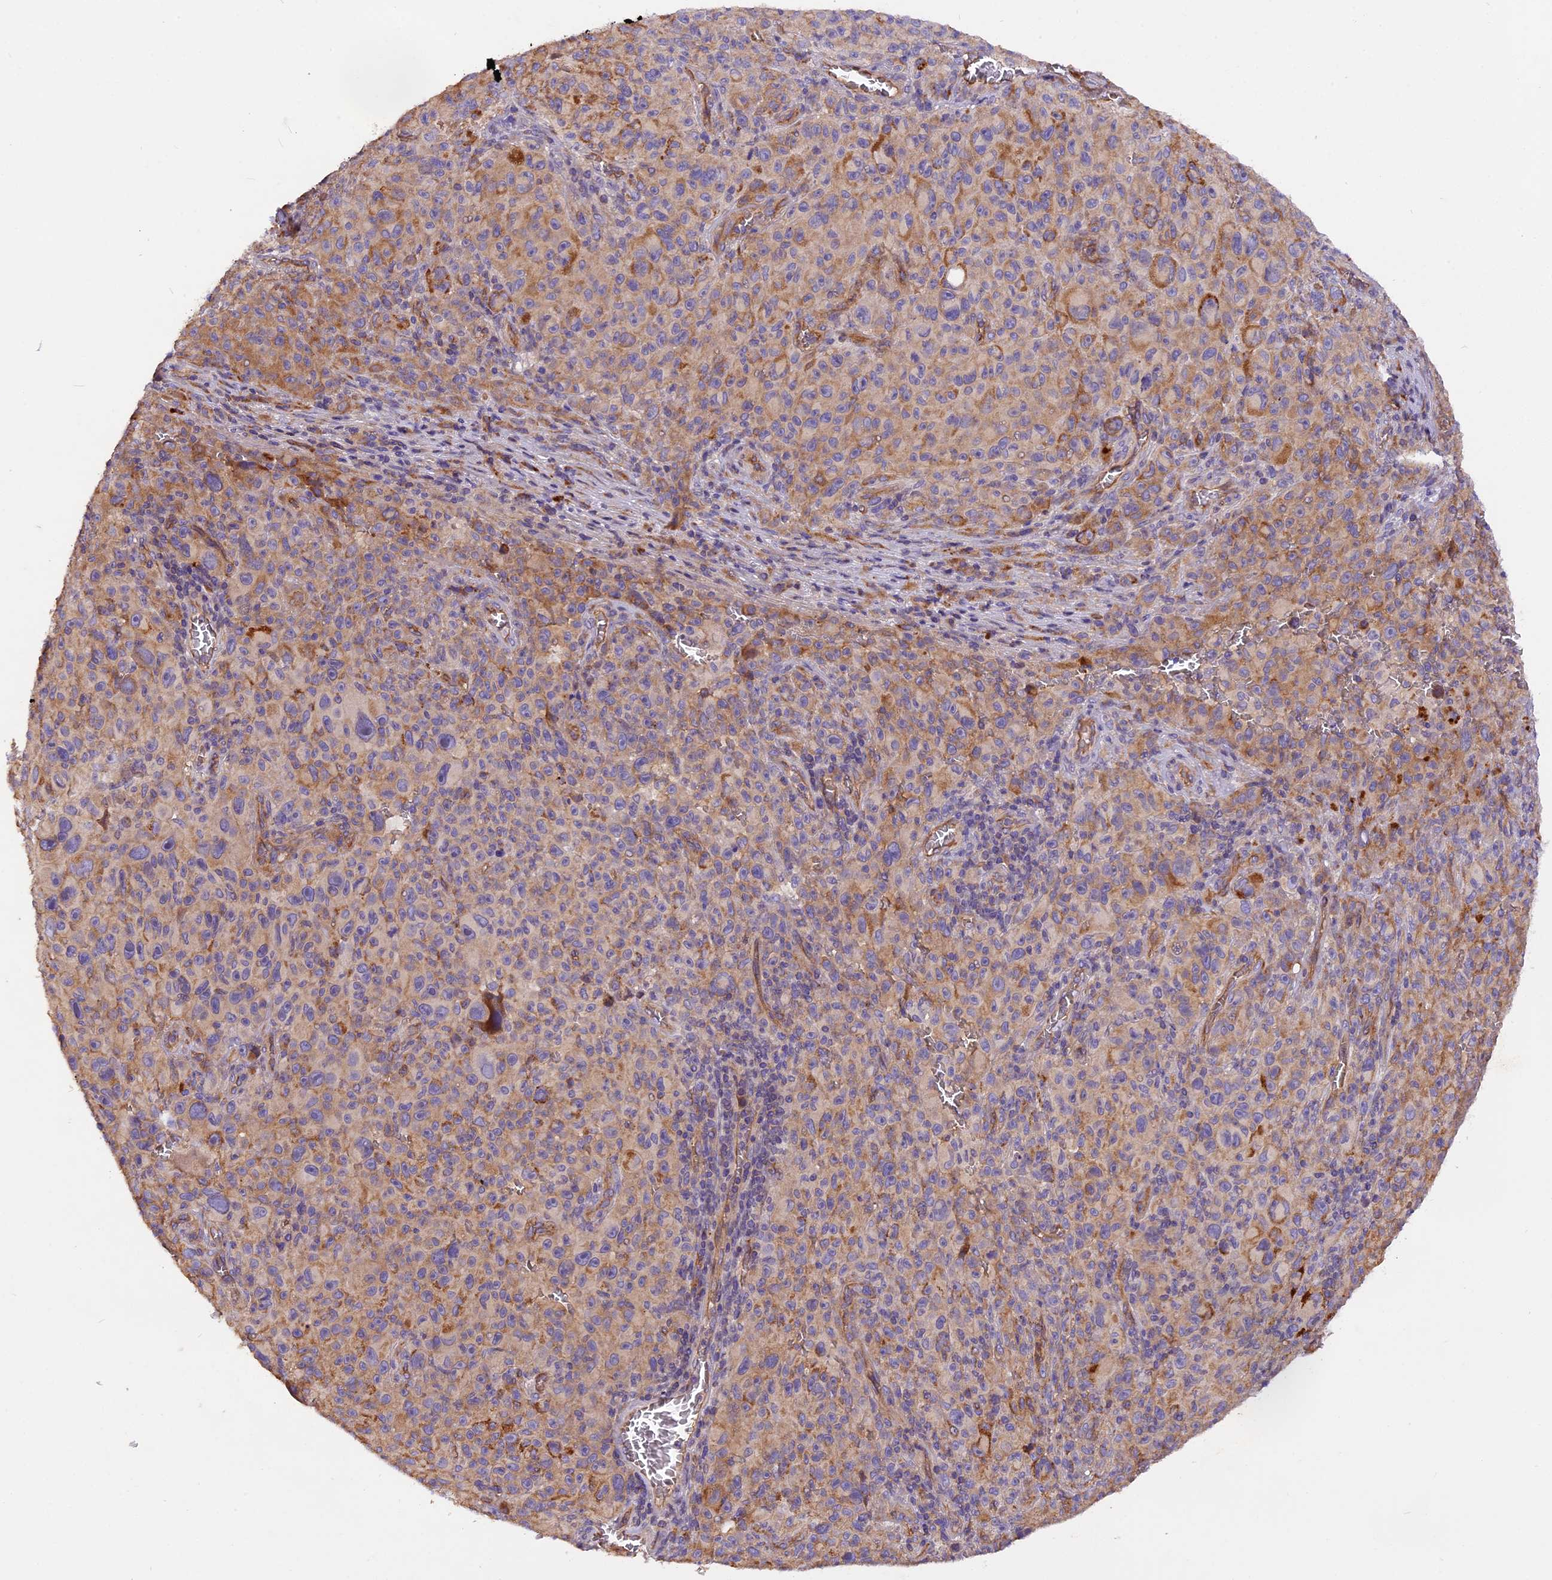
{"staining": {"intensity": "weak", "quantity": "25%-75%", "location": "cytoplasmic/membranous"}, "tissue": "melanoma", "cell_type": "Tumor cells", "image_type": "cancer", "snomed": [{"axis": "morphology", "description": "Malignant melanoma, NOS"}, {"axis": "topography", "description": "Skin"}], "caption": "Human melanoma stained with a protein marker demonstrates weak staining in tumor cells.", "gene": "ERMARD", "patient": {"sex": "female", "age": 82}}